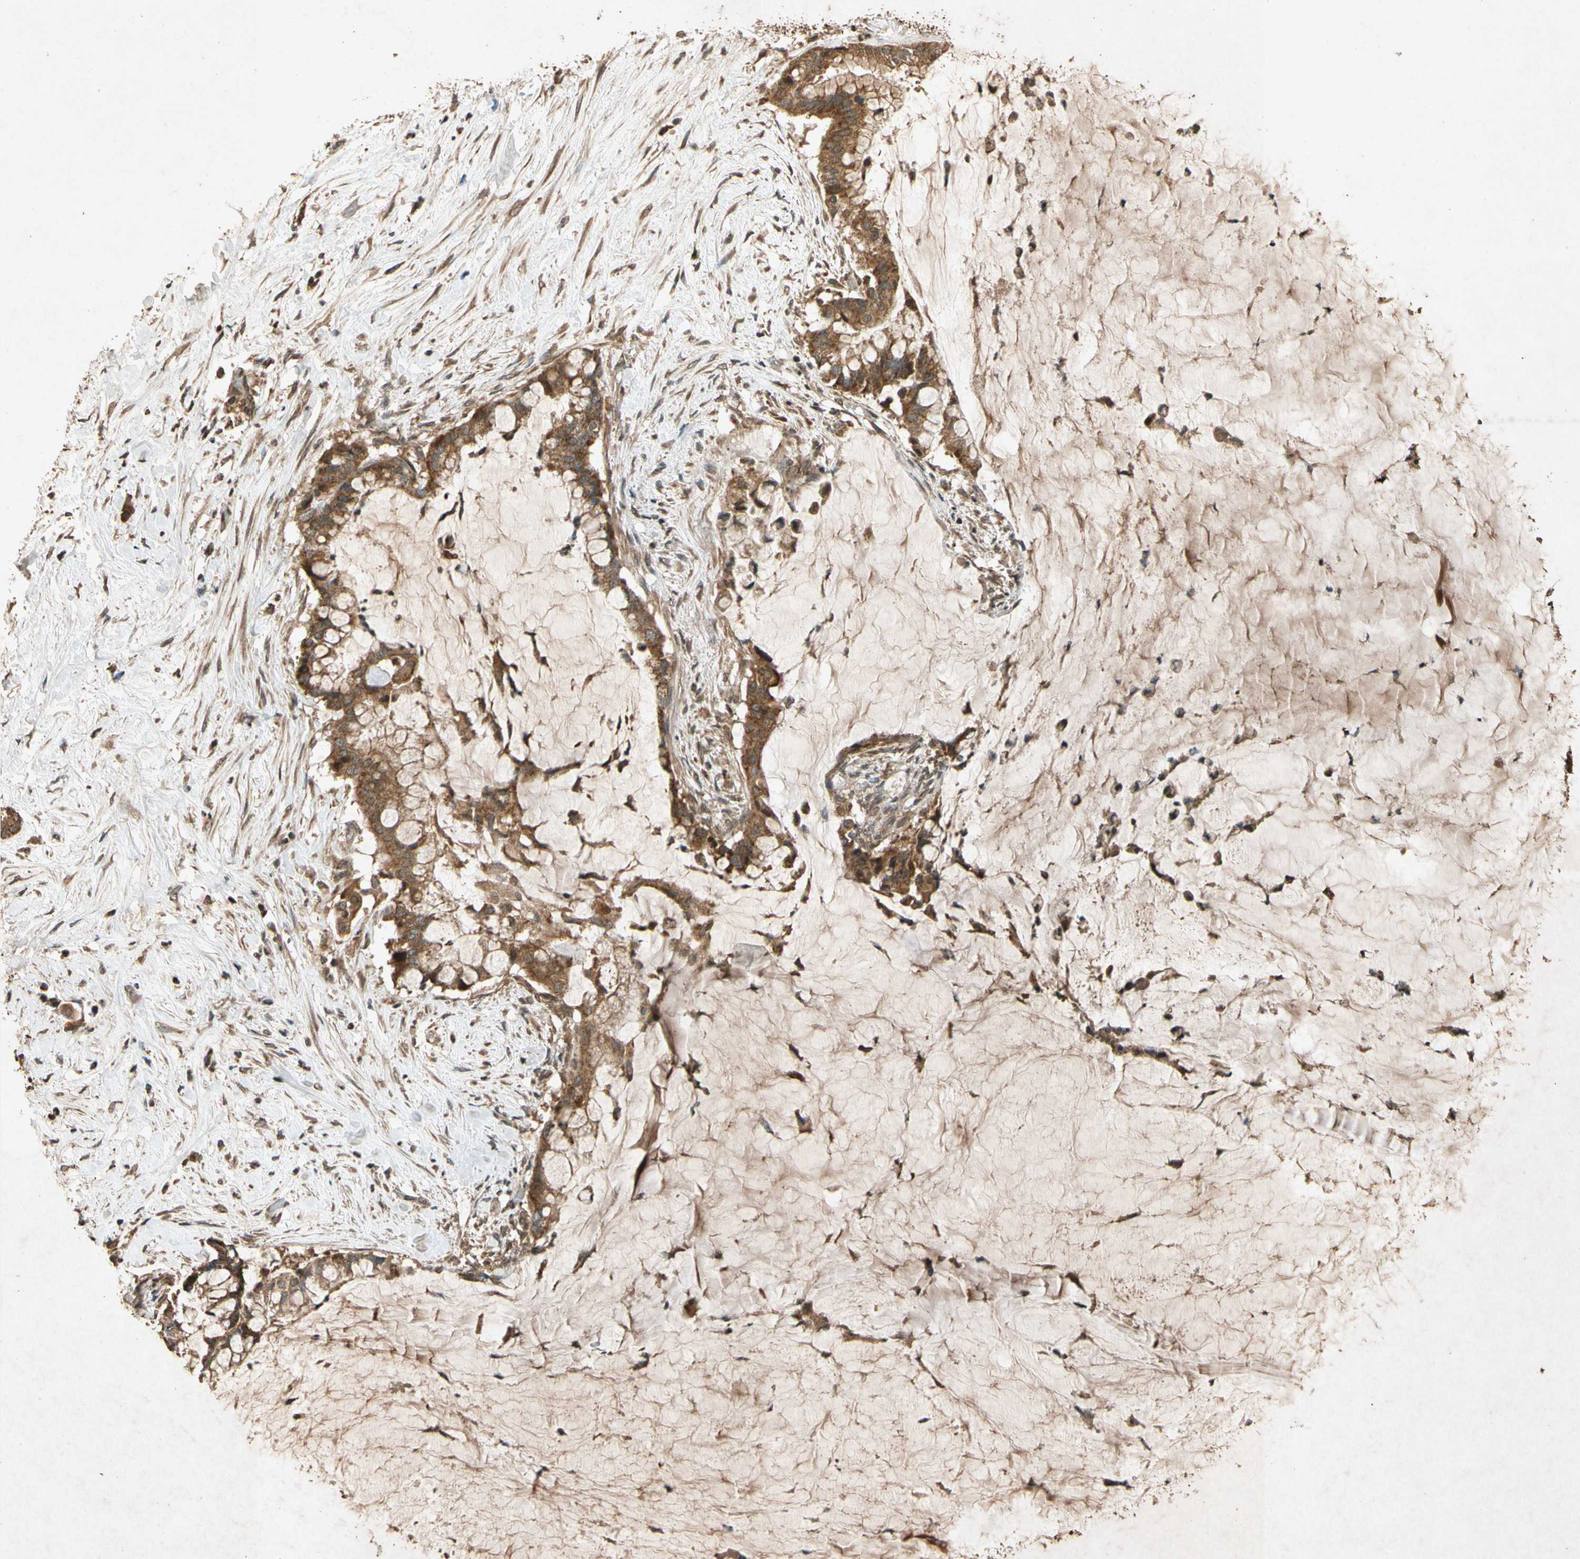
{"staining": {"intensity": "strong", "quantity": ">75%", "location": "cytoplasmic/membranous"}, "tissue": "pancreatic cancer", "cell_type": "Tumor cells", "image_type": "cancer", "snomed": [{"axis": "morphology", "description": "Adenocarcinoma, NOS"}, {"axis": "topography", "description": "Pancreas"}], "caption": "Pancreatic cancer (adenocarcinoma) stained for a protein exhibits strong cytoplasmic/membranous positivity in tumor cells.", "gene": "TXN2", "patient": {"sex": "male", "age": 41}}